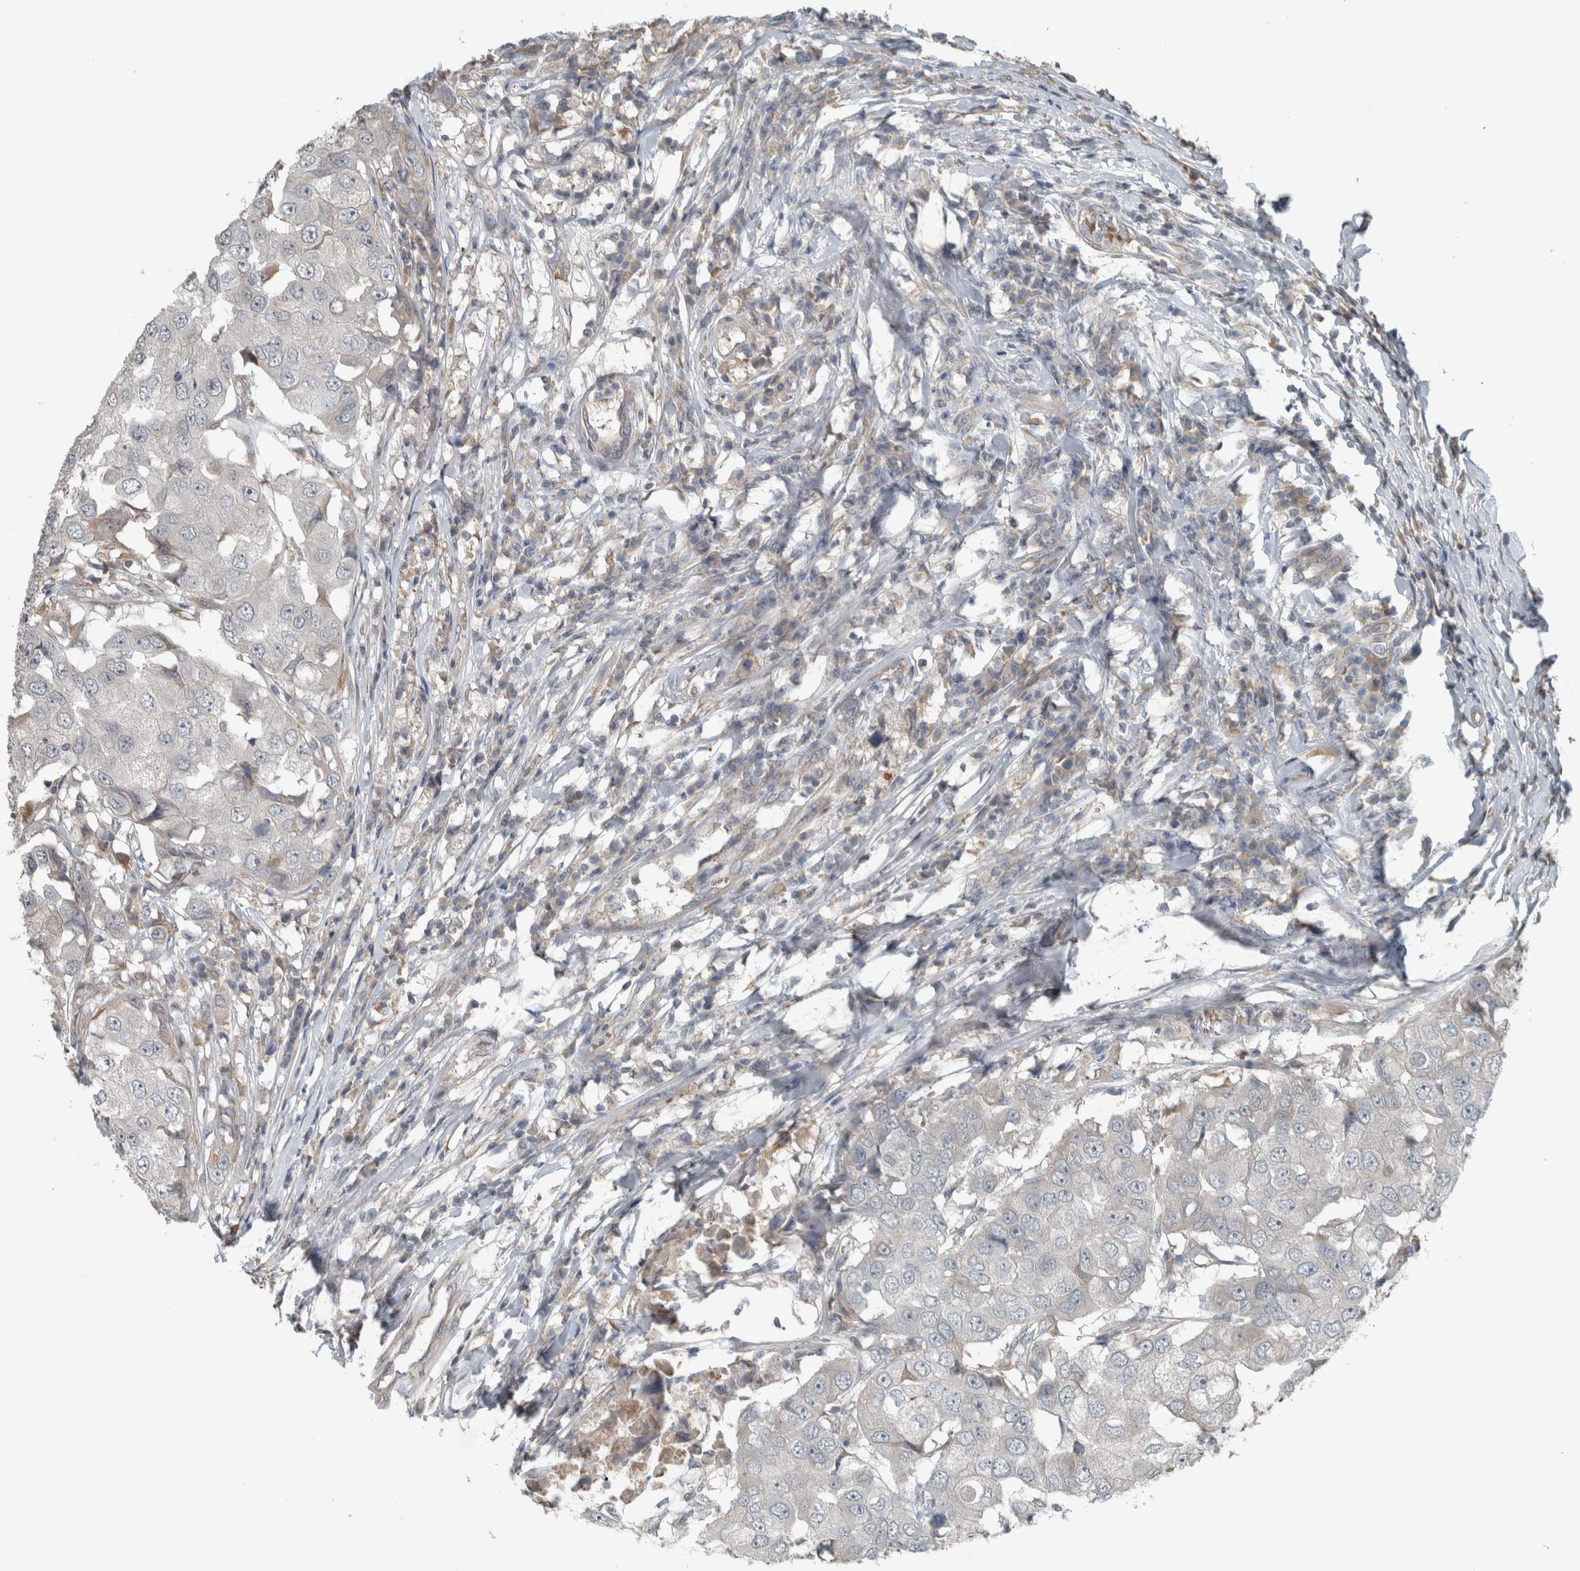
{"staining": {"intensity": "negative", "quantity": "none", "location": "none"}, "tissue": "breast cancer", "cell_type": "Tumor cells", "image_type": "cancer", "snomed": [{"axis": "morphology", "description": "Duct carcinoma"}, {"axis": "topography", "description": "Breast"}], "caption": "There is no significant staining in tumor cells of breast invasive ductal carcinoma.", "gene": "JADE2", "patient": {"sex": "female", "age": 27}}